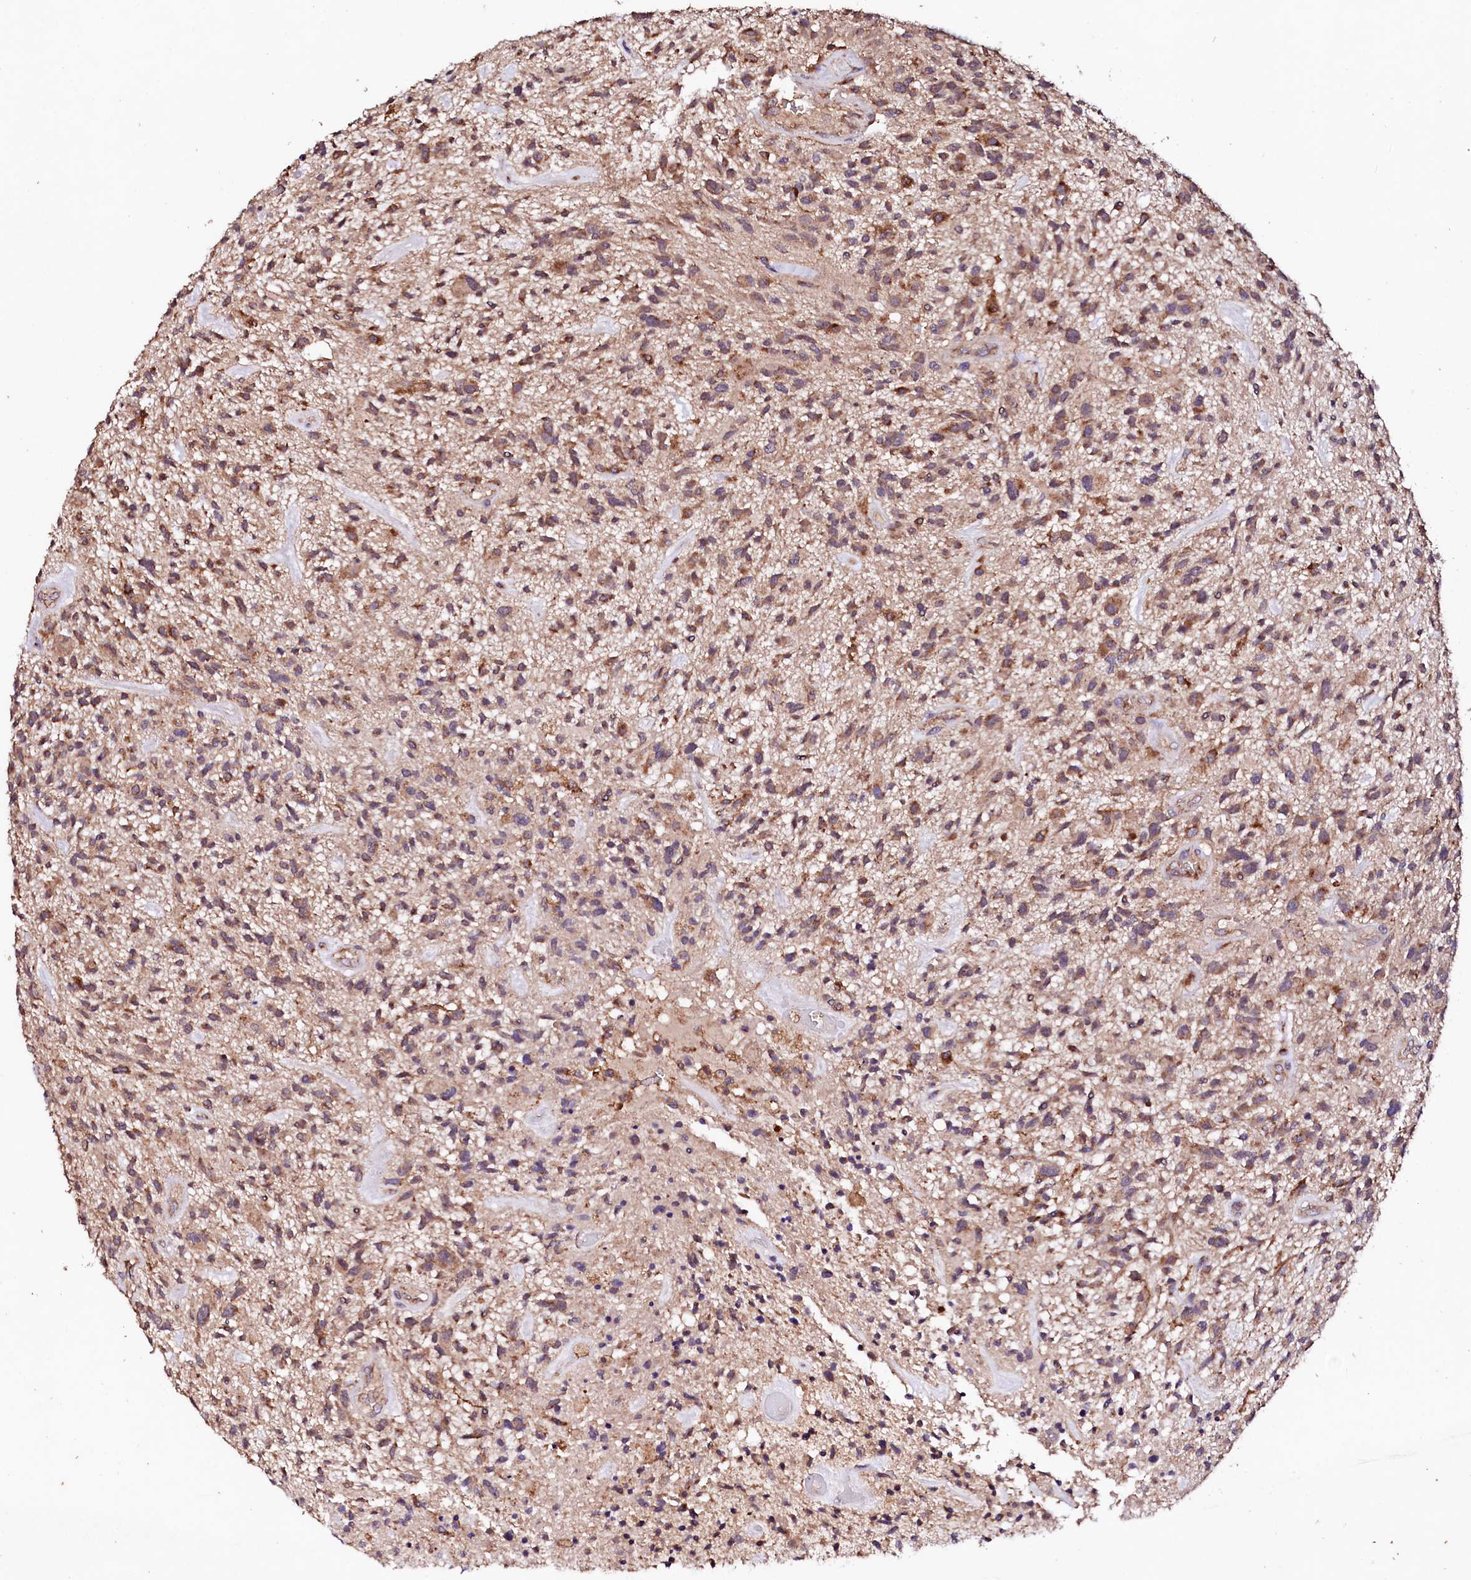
{"staining": {"intensity": "moderate", "quantity": ">75%", "location": "cytoplasmic/membranous"}, "tissue": "glioma", "cell_type": "Tumor cells", "image_type": "cancer", "snomed": [{"axis": "morphology", "description": "Glioma, malignant, High grade"}, {"axis": "topography", "description": "Brain"}], "caption": "A brown stain labels moderate cytoplasmic/membranous positivity of a protein in human malignant glioma (high-grade) tumor cells.", "gene": "ST3GAL1", "patient": {"sex": "male", "age": 47}}